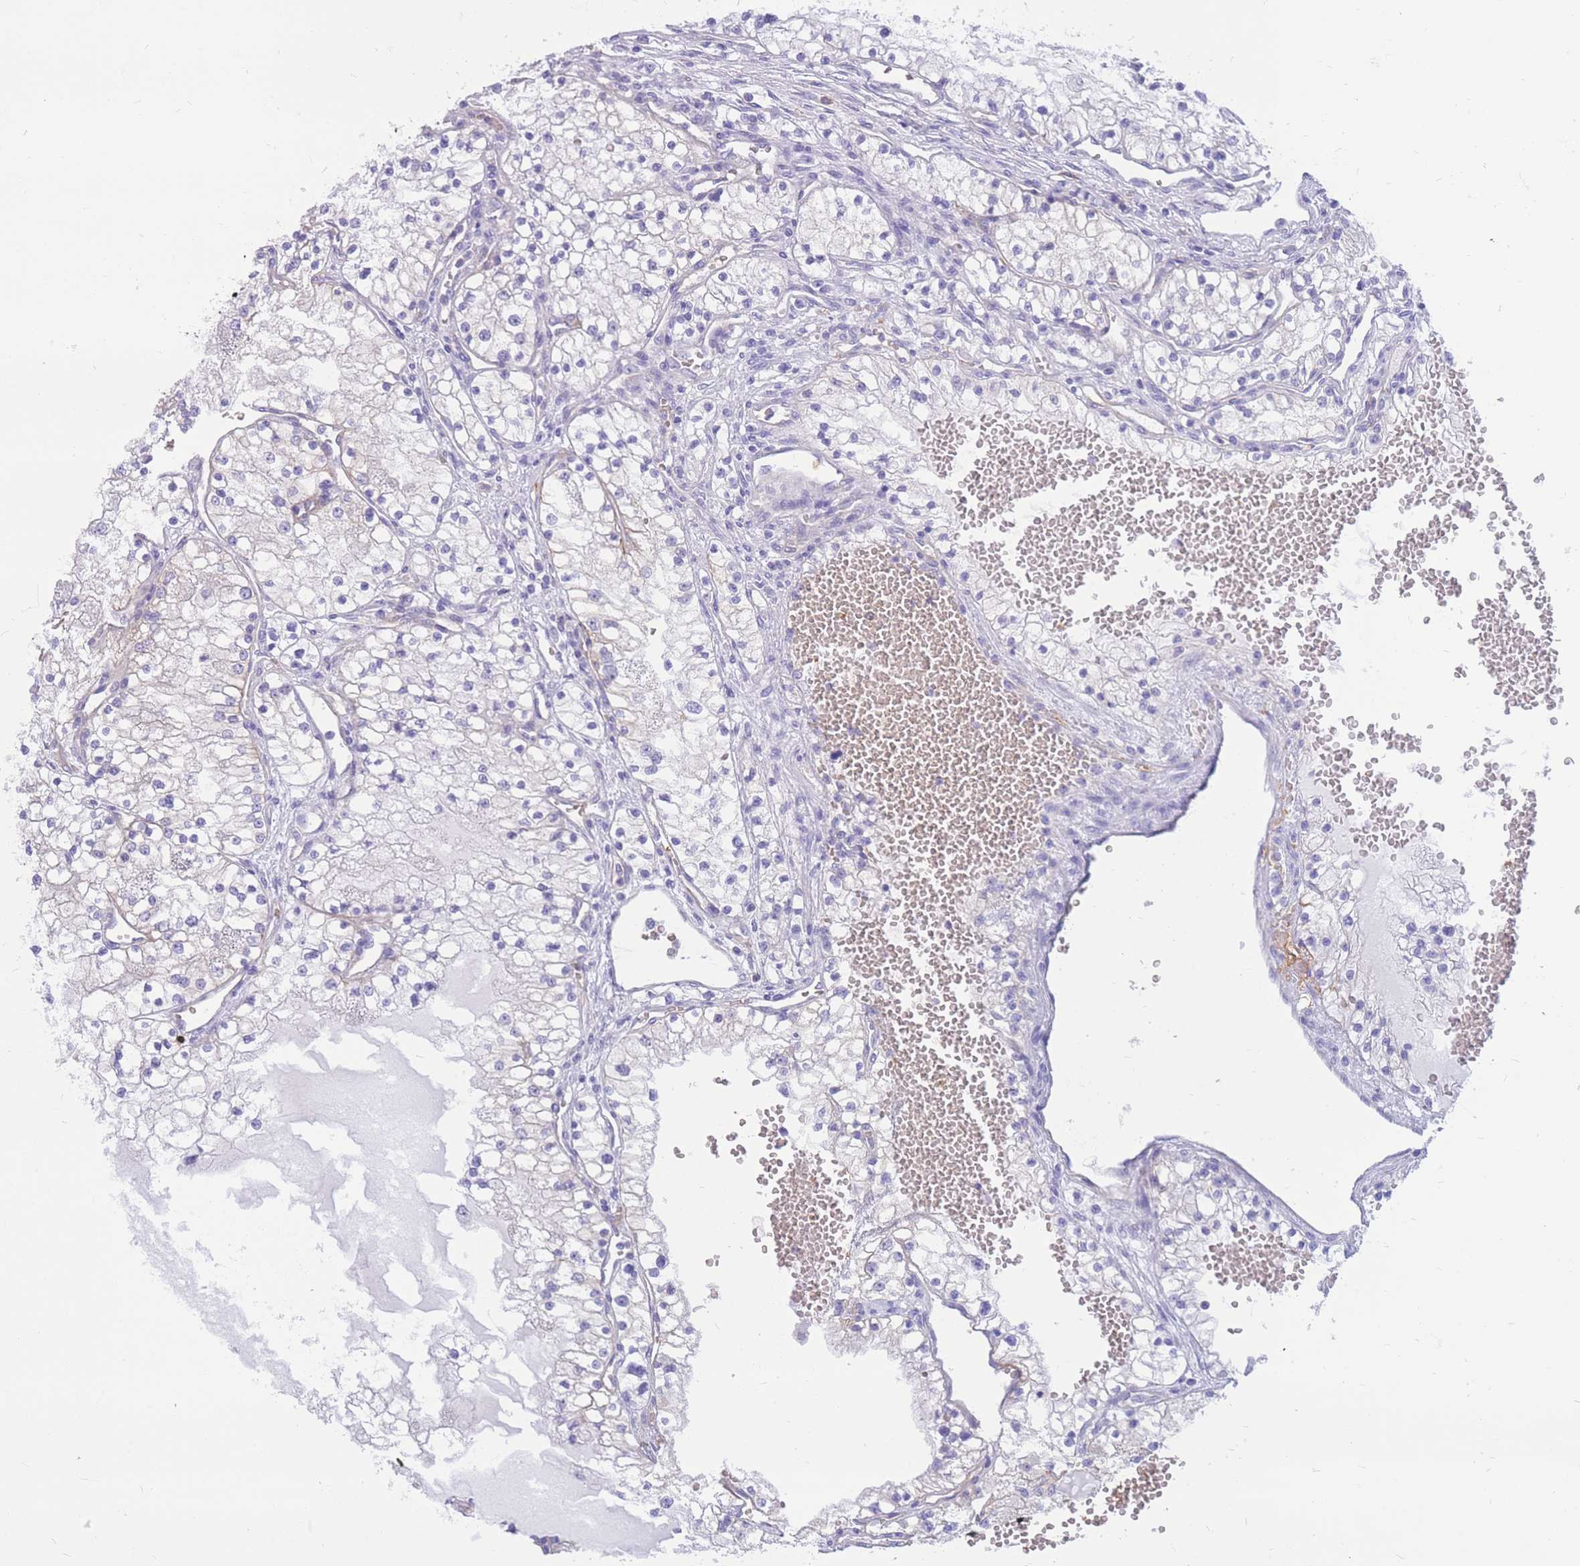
{"staining": {"intensity": "negative", "quantity": "none", "location": "none"}, "tissue": "renal cancer", "cell_type": "Tumor cells", "image_type": "cancer", "snomed": [{"axis": "morphology", "description": "Normal tissue, NOS"}, {"axis": "morphology", "description": "Adenocarcinoma, NOS"}, {"axis": "topography", "description": "Kidney"}], "caption": "An immunohistochemistry micrograph of renal adenocarcinoma is shown. There is no staining in tumor cells of renal adenocarcinoma. (DAB IHC with hematoxylin counter stain).", "gene": "ADD2", "patient": {"sex": "male", "age": 68}}